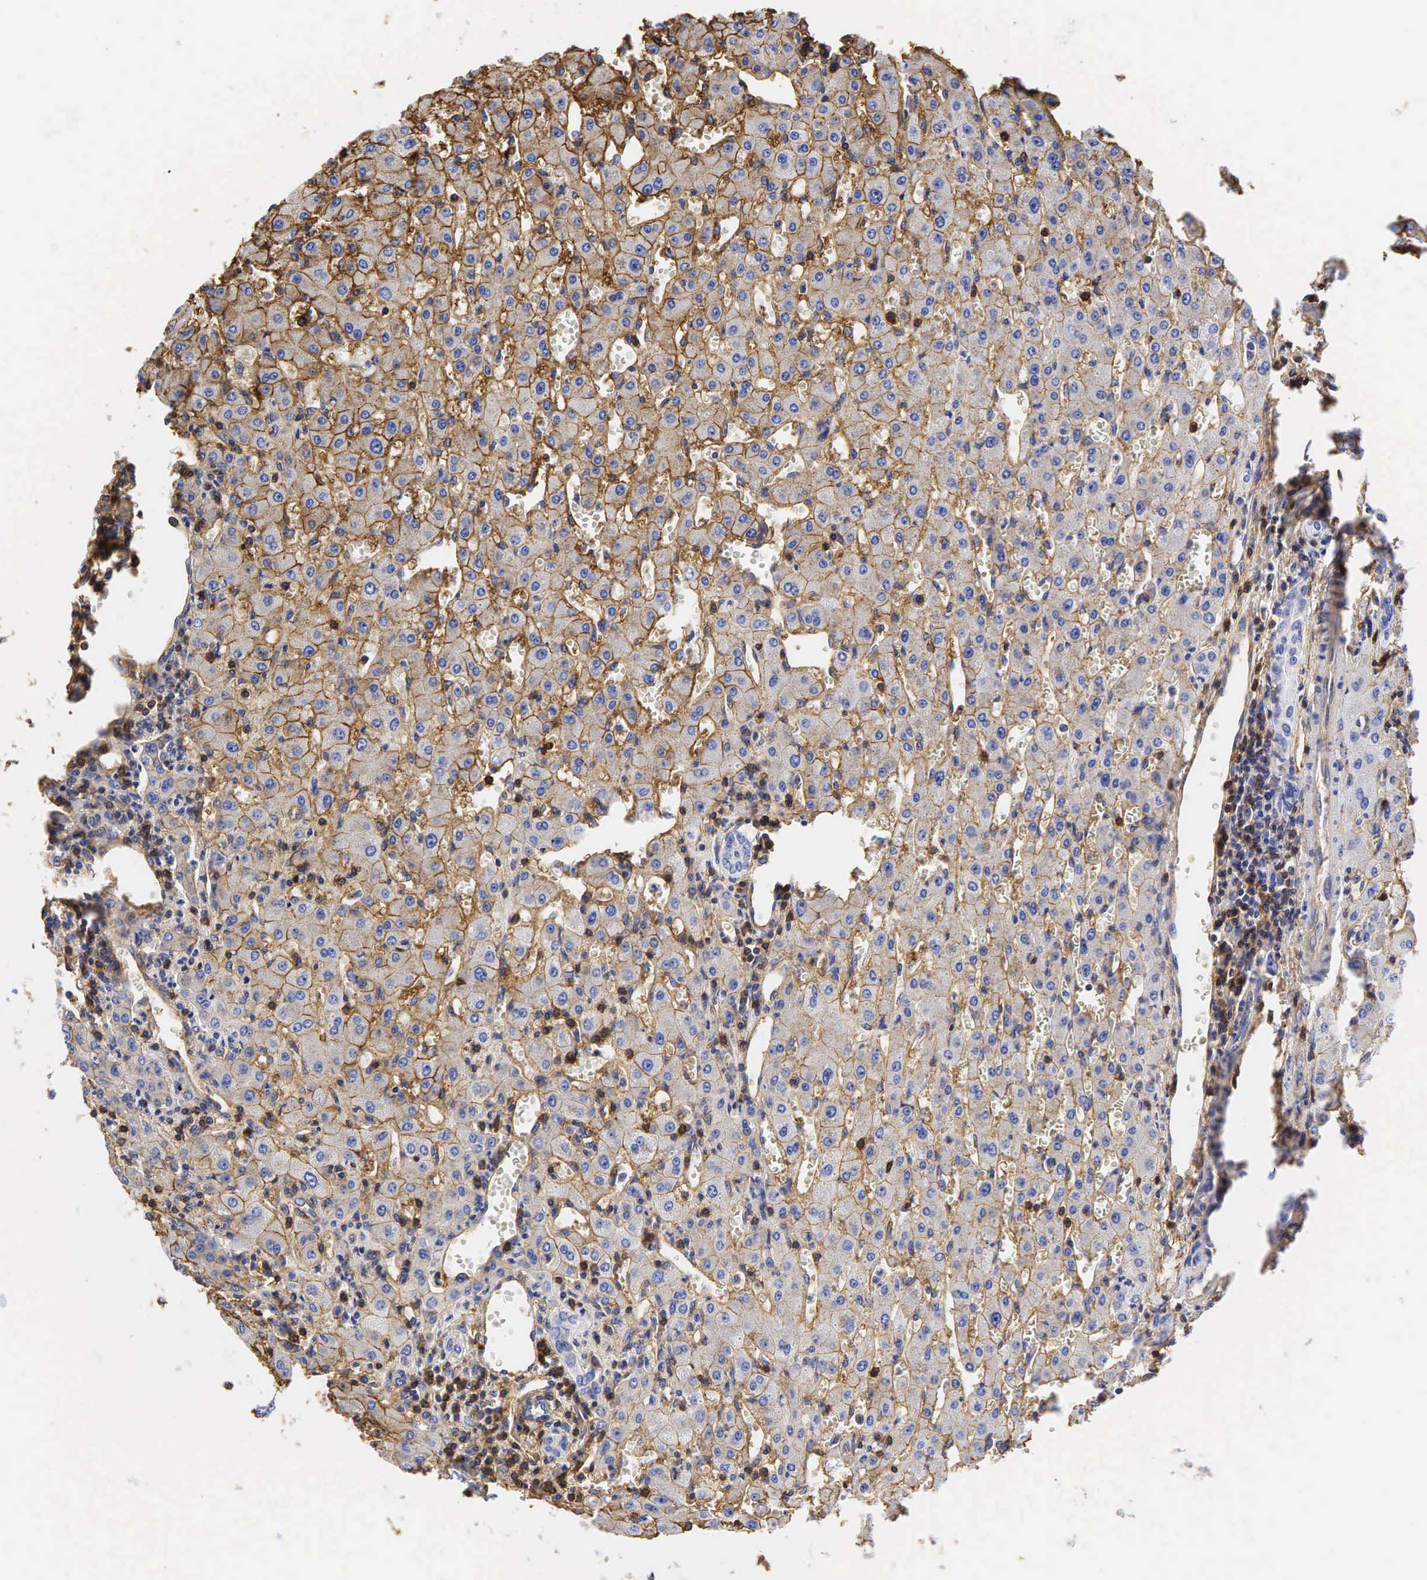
{"staining": {"intensity": "negative", "quantity": "none", "location": "none"}, "tissue": "liver", "cell_type": "Cholangiocytes", "image_type": "normal", "snomed": [{"axis": "morphology", "description": "Normal tissue, NOS"}, {"axis": "topography", "description": "Liver"}], "caption": "IHC image of unremarkable human liver stained for a protein (brown), which shows no positivity in cholangiocytes.", "gene": "CD99", "patient": {"sex": "female", "age": 30}}